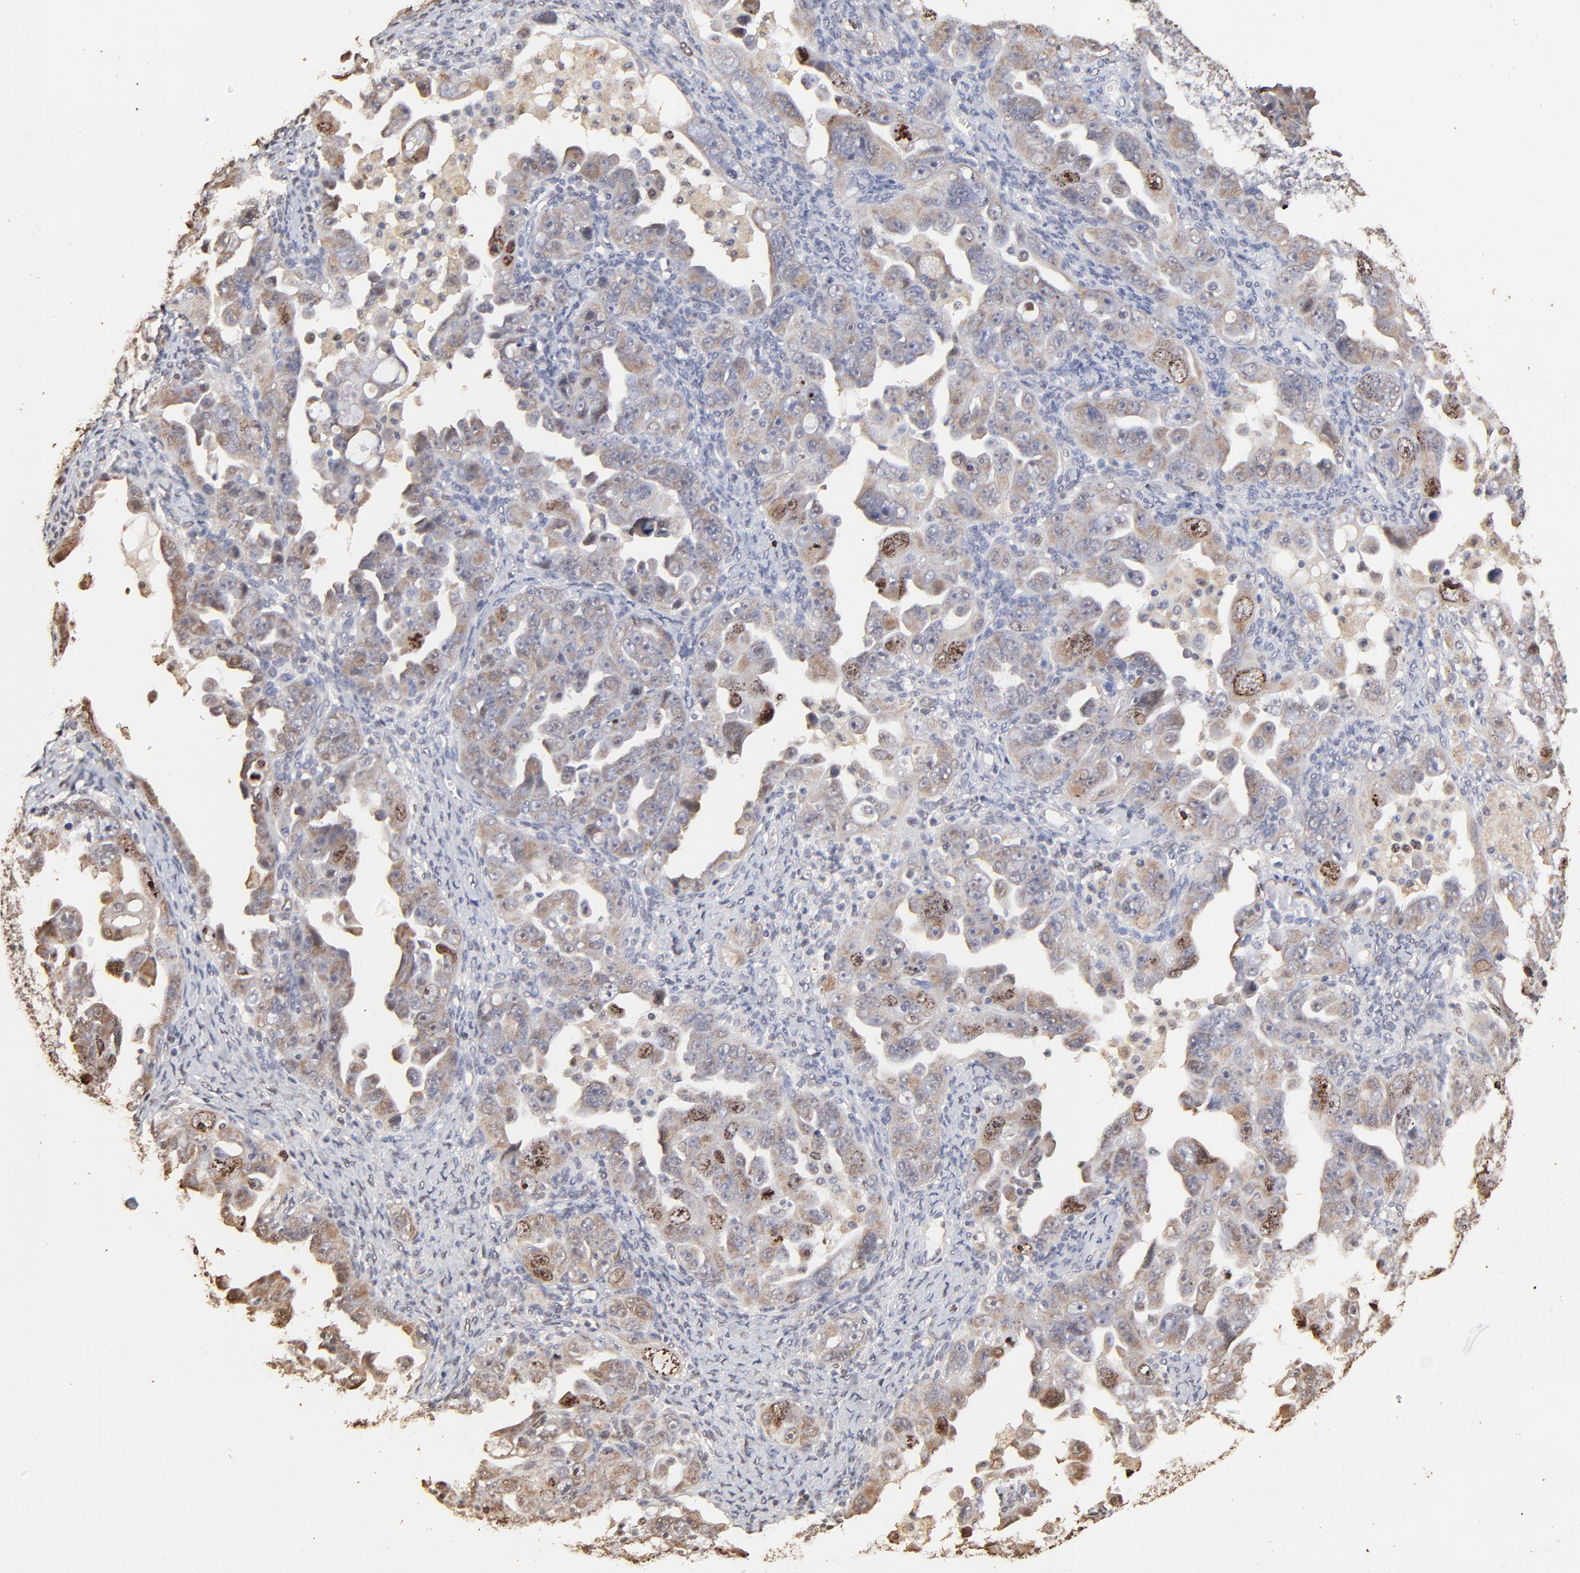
{"staining": {"intensity": "moderate", "quantity": "<25%", "location": "nuclear"}, "tissue": "ovarian cancer", "cell_type": "Tumor cells", "image_type": "cancer", "snomed": [{"axis": "morphology", "description": "Cystadenocarcinoma, serous, NOS"}, {"axis": "topography", "description": "Ovary"}], "caption": "Protein expression analysis of human ovarian cancer reveals moderate nuclear staining in about <25% of tumor cells.", "gene": "BIRC5", "patient": {"sex": "female", "age": 66}}